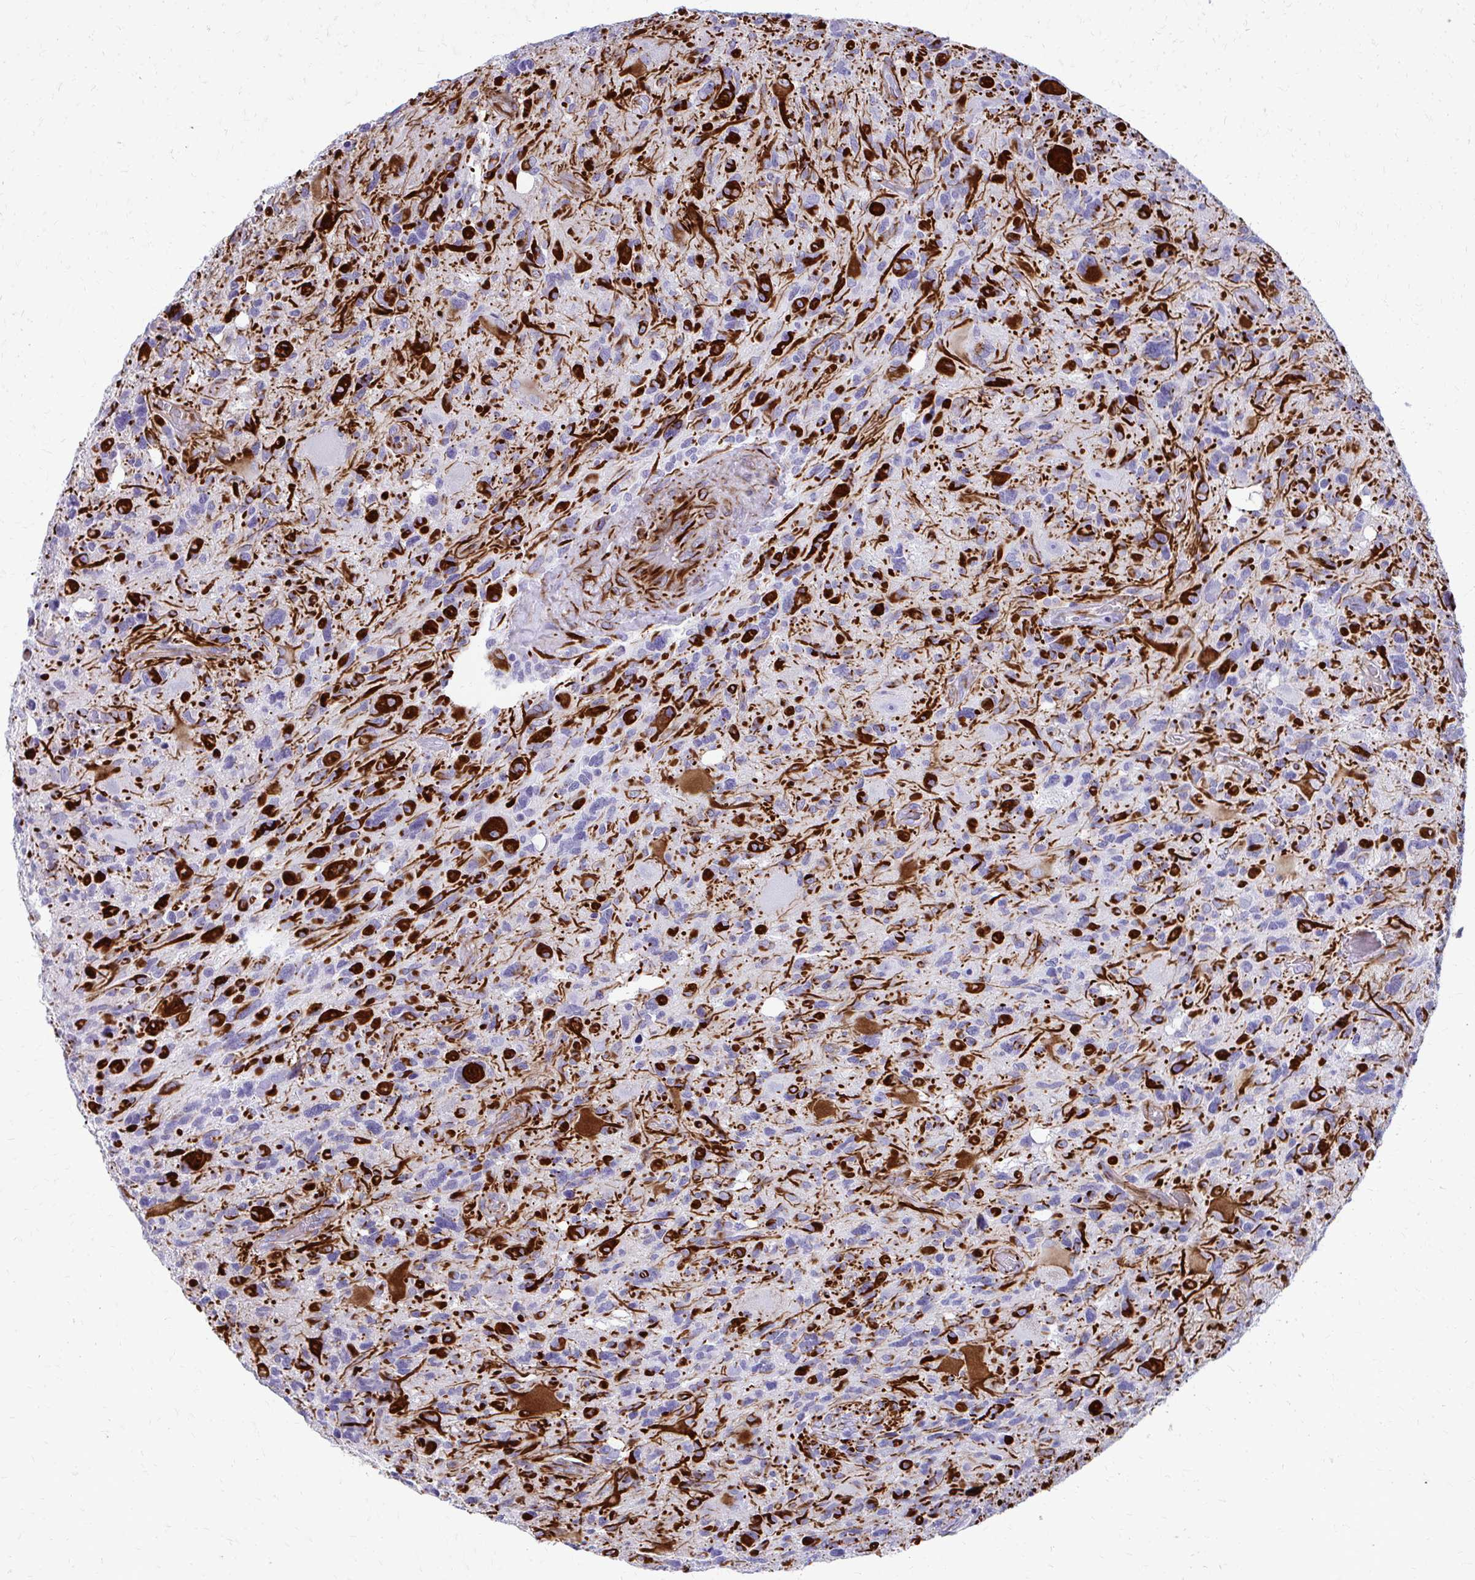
{"staining": {"intensity": "strong", "quantity": "25%-75%", "location": "cytoplasmic/membranous"}, "tissue": "glioma", "cell_type": "Tumor cells", "image_type": "cancer", "snomed": [{"axis": "morphology", "description": "Glioma, malignant, High grade"}, {"axis": "topography", "description": "Brain"}], "caption": "Brown immunohistochemical staining in human malignant glioma (high-grade) shows strong cytoplasmic/membranous positivity in about 25%-75% of tumor cells.", "gene": "TRIM6", "patient": {"sex": "male", "age": 49}}